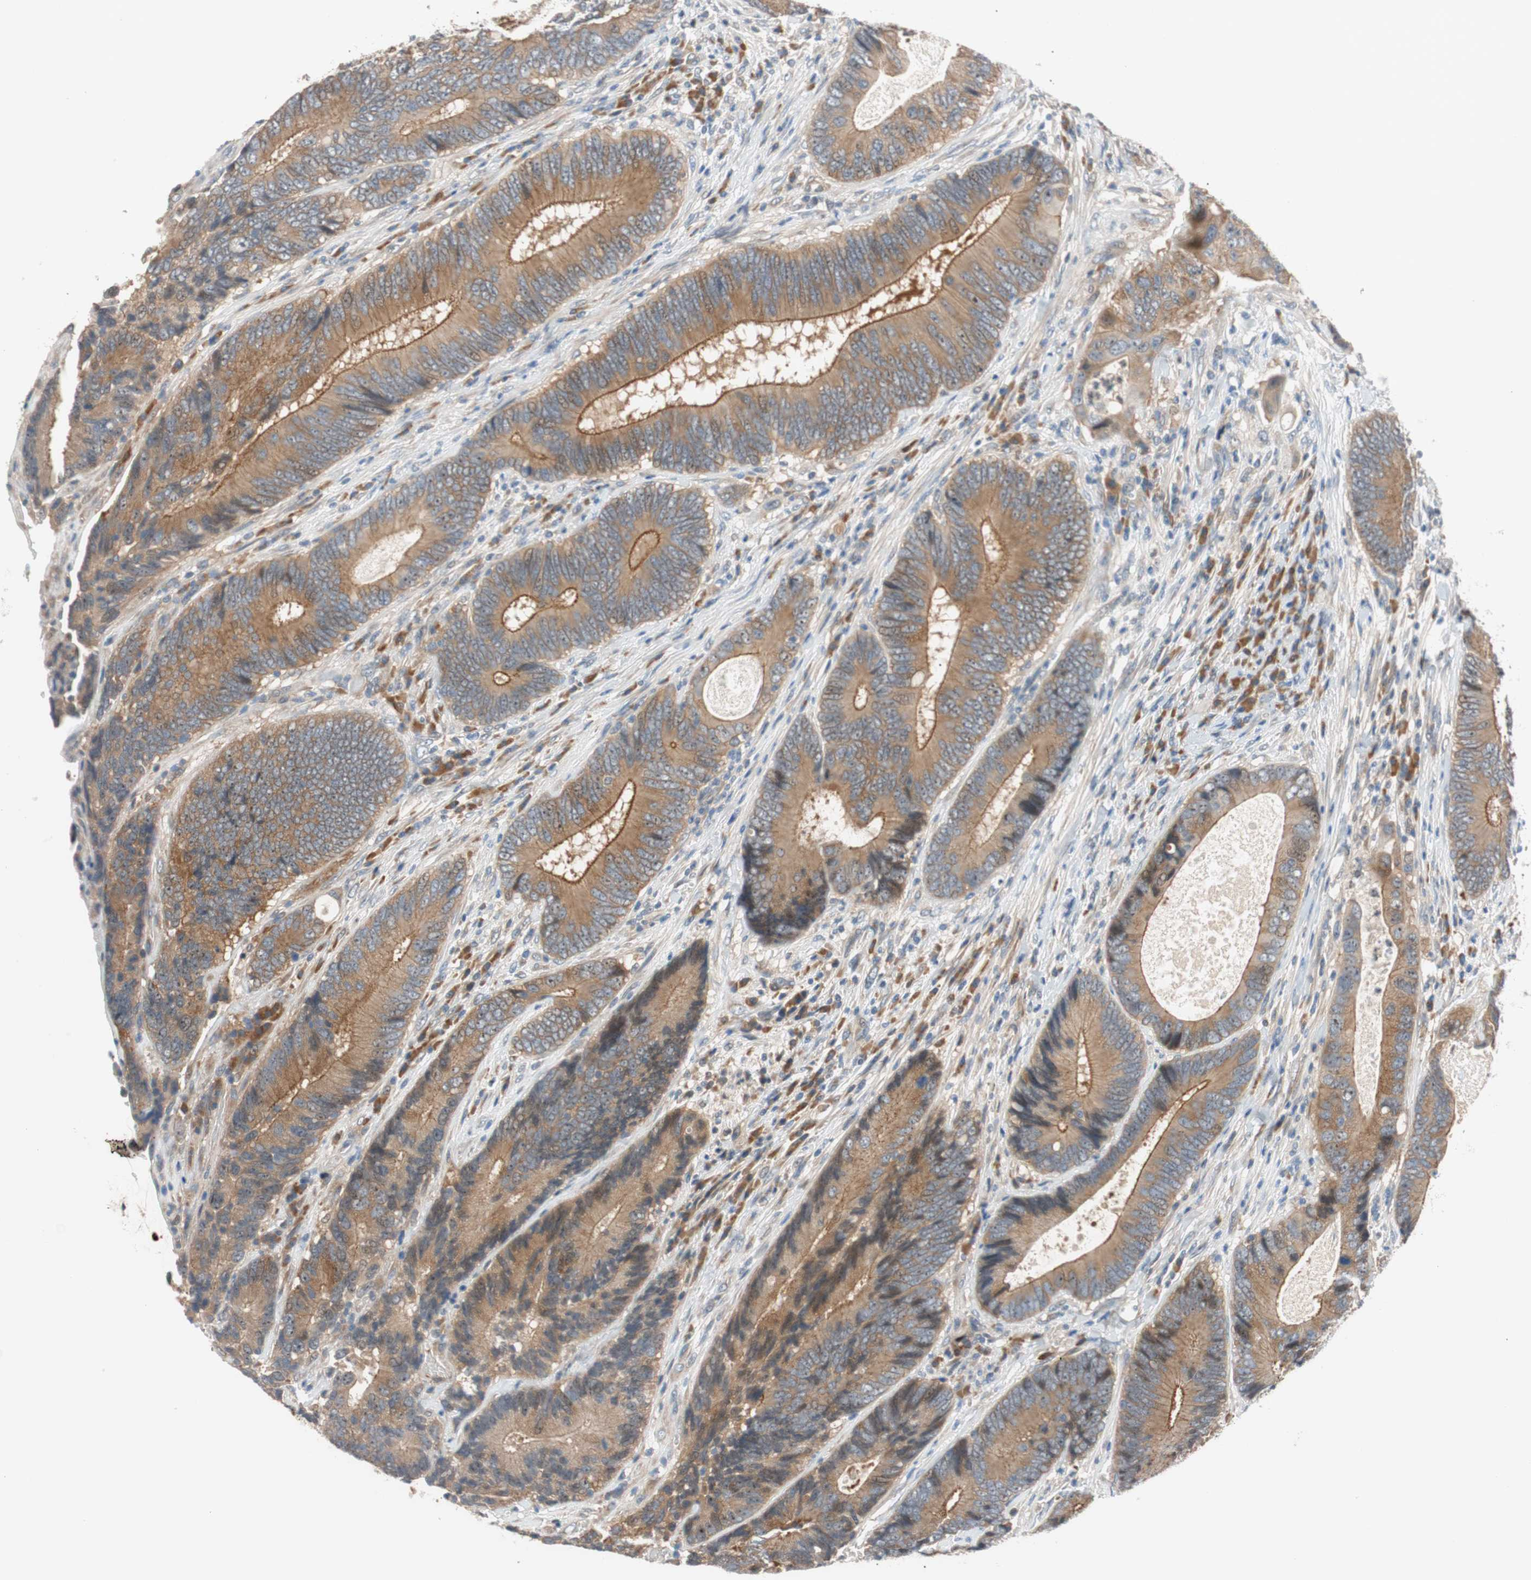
{"staining": {"intensity": "moderate", "quantity": ">75%", "location": "cytoplasmic/membranous"}, "tissue": "colorectal cancer", "cell_type": "Tumor cells", "image_type": "cancer", "snomed": [{"axis": "morphology", "description": "Adenocarcinoma, NOS"}, {"axis": "topography", "description": "Colon"}], "caption": "Protein staining exhibits moderate cytoplasmic/membranous expression in approximately >75% of tumor cells in colorectal adenocarcinoma.", "gene": "PCK1", "patient": {"sex": "female", "age": 78}}